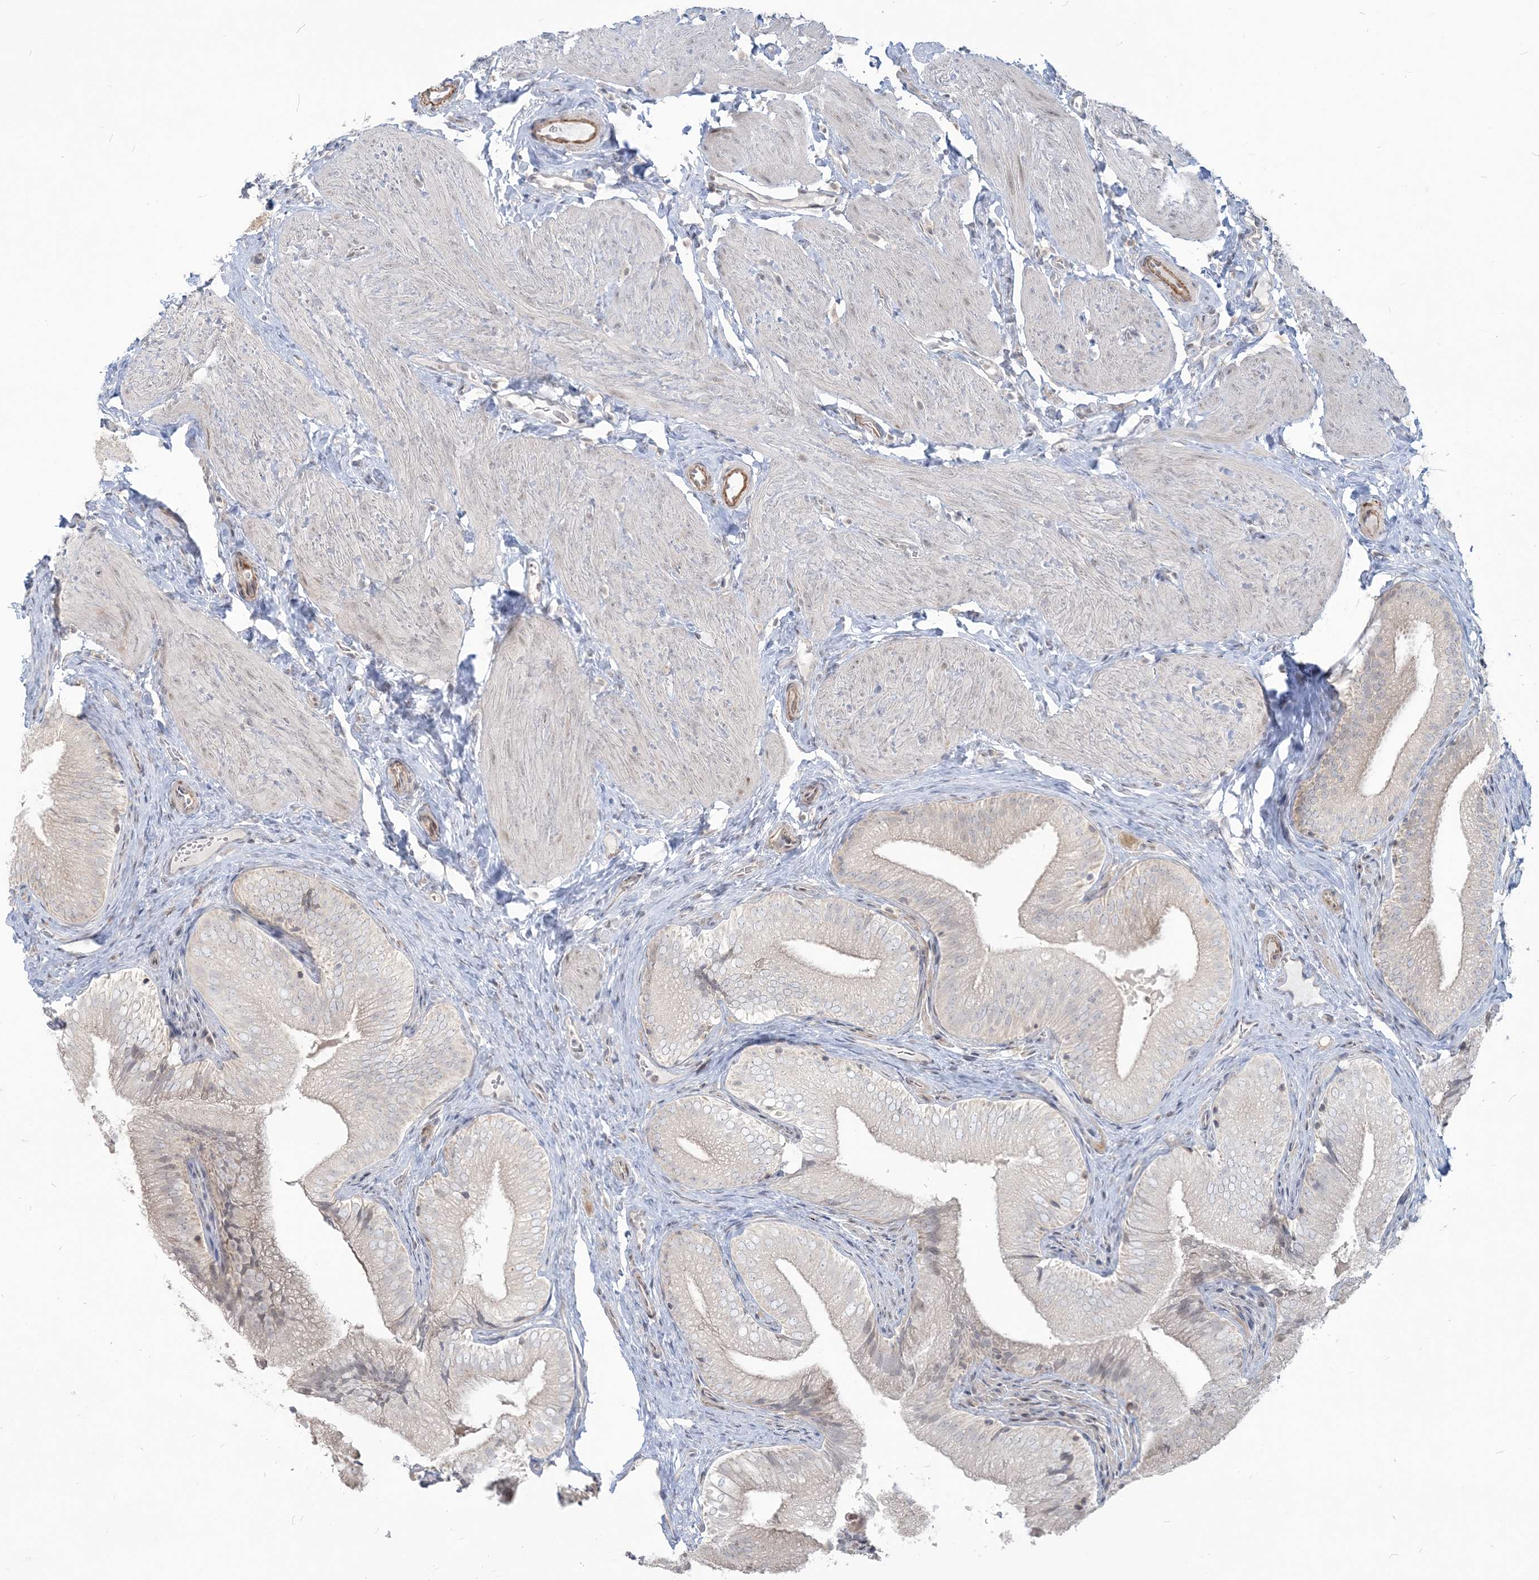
{"staining": {"intensity": "moderate", "quantity": "<25%", "location": "cytoplasmic/membranous,nuclear"}, "tissue": "gallbladder", "cell_type": "Glandular cells", "image_type": "normal", "snomed": [{"axis": "morphology", "description": "Normal tissue, NOS"}, {"axis": "topography", "description": "Gallbladder"}], "caption": "Glandular cells display moderate cytoplasmic/membranous,nuclear positivity in approximately <25% of cells in normal gallbladder. (brown staining indicates protein expression, while blue staining denotes nuclei).", "gene": "SDAD1", "patient": {"sex": "female", "age": 30}}